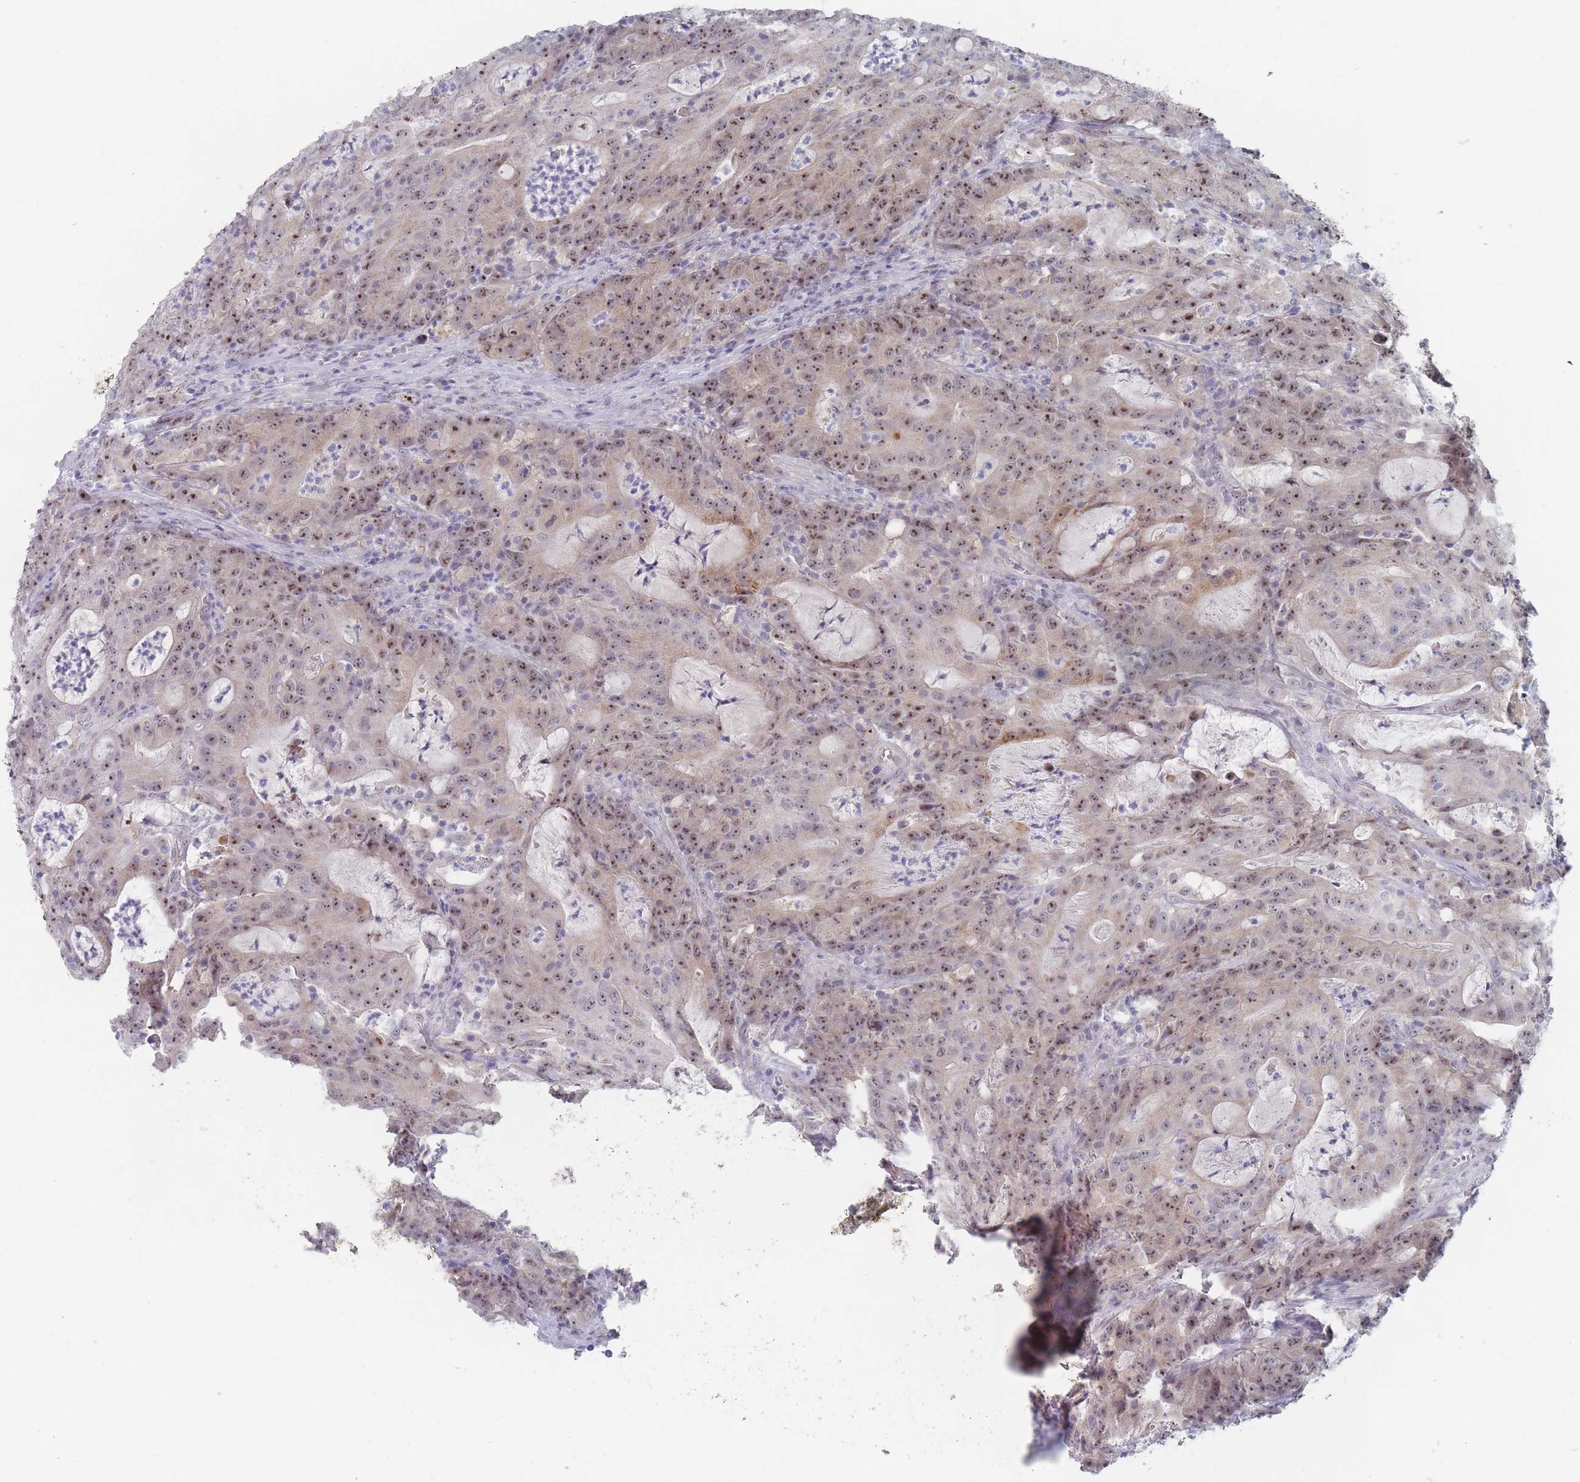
{"staining": {"intensity": "moderate", "quantity": ">75%", "location": "nuclear"}, "tissue": "colorectal cancer", "cell_type": "Tumor cells", "image_type": "cancer", "snomed": [{"axis": "morphology", "description": "Adenocarcinoma, NOS"}, {"axis": "topography", "description": "Colon"}], "caption": "About >75% of tumor cells in human adenocarcinoma (colorectal) demonstrate moderate nuclear protein staining as visualized by brown immunohistochemical staining.", "gene": "RNF8", "patient": {"sex": "male", "age": 83}}